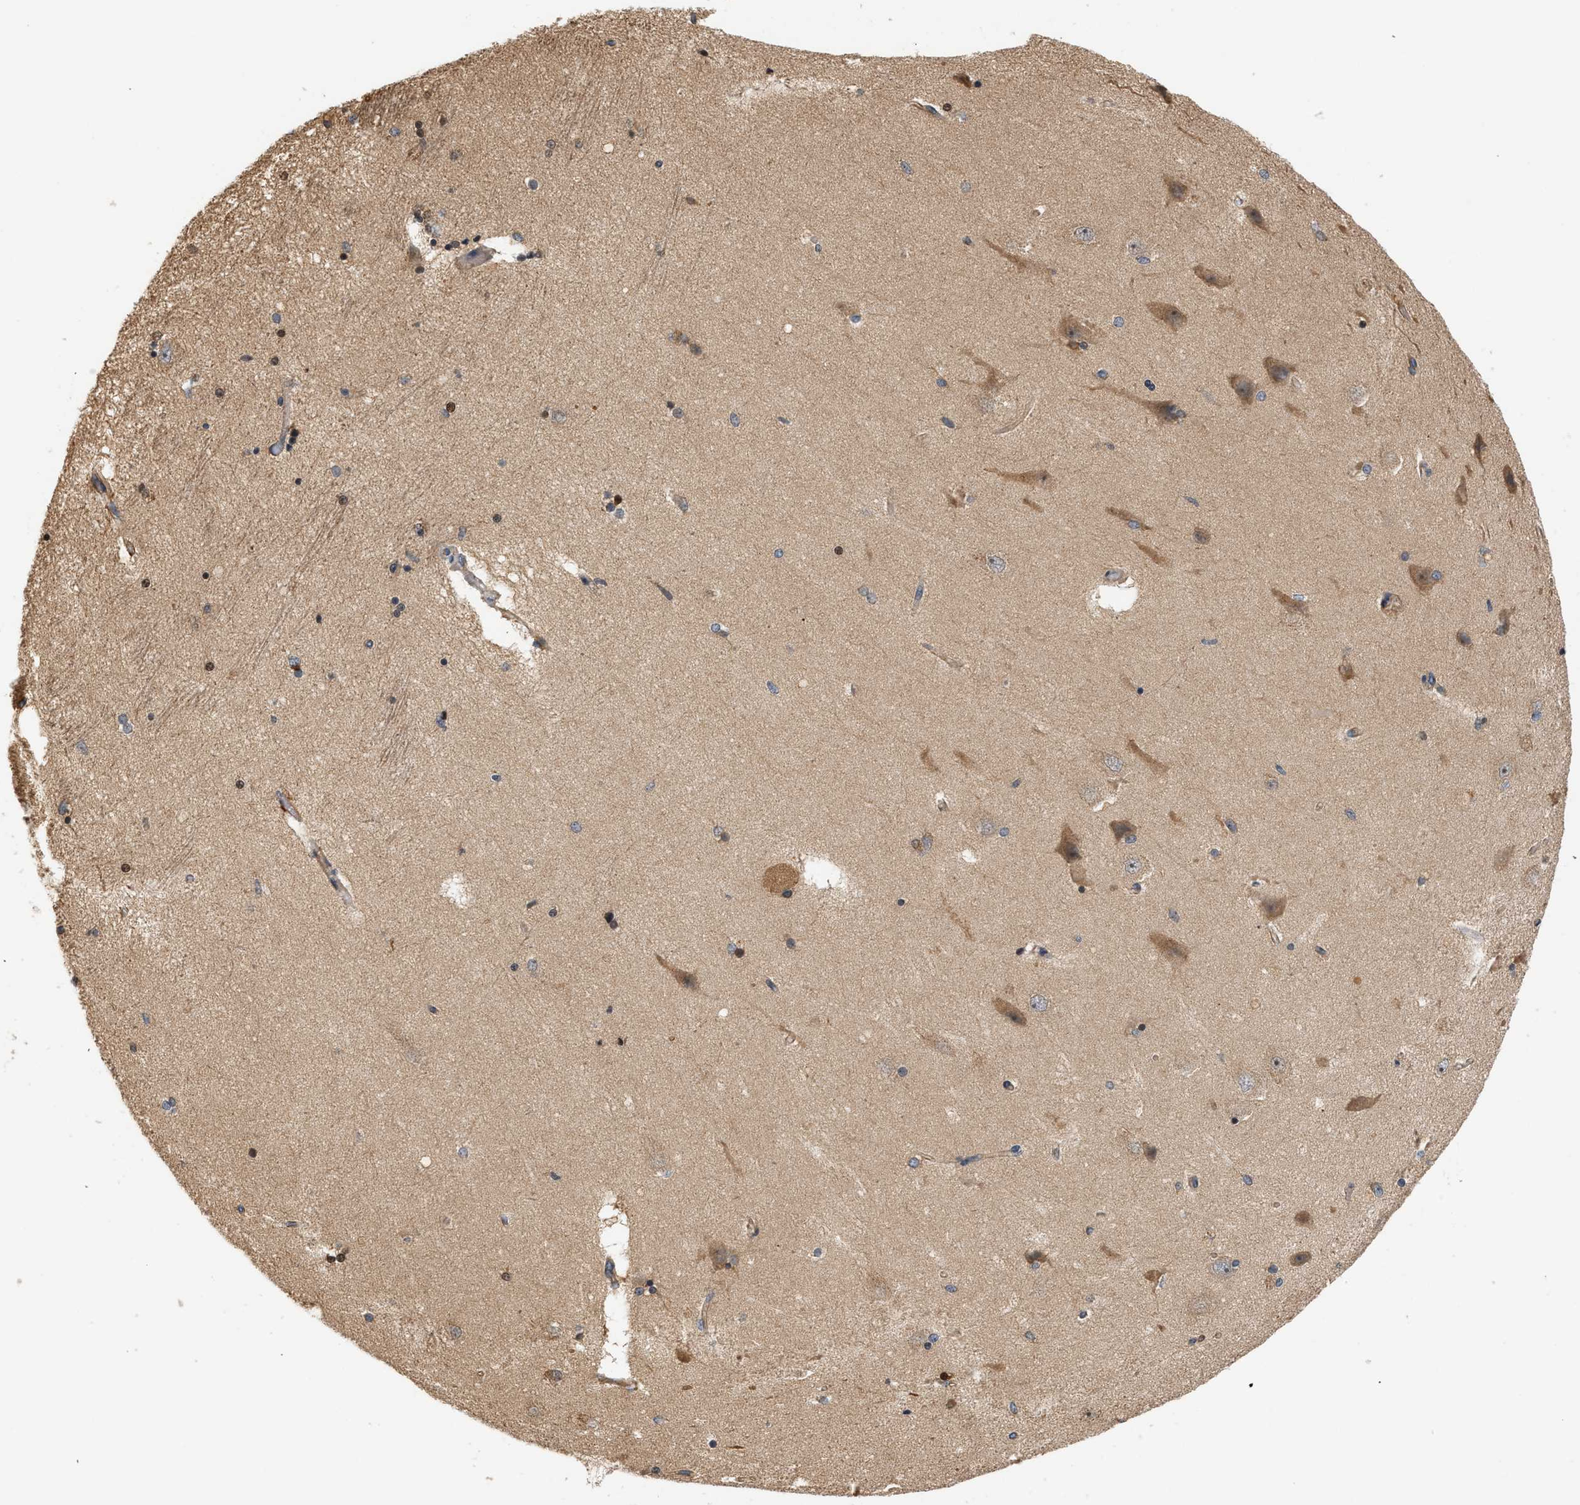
{"staining": {"intensity": "moderate", "quantity": "25%-75%", "location": "nuclear"}, "tissue": "hippocampus", "cell_type": "Glial cells", "image_type": "normal", "snomed": [{"axis": "morphology", "description": "Normal tissue, NOS"}, {"axis": "topography", "description": "Hippocampus"}], "caption": "A medium amount of moderate nuclear expression is seen in approximately 25%-75% of glial cells in unremarkable hippocampus.", "gene": "CTXN1", "patient": {"sex": "female", "age": 54}}